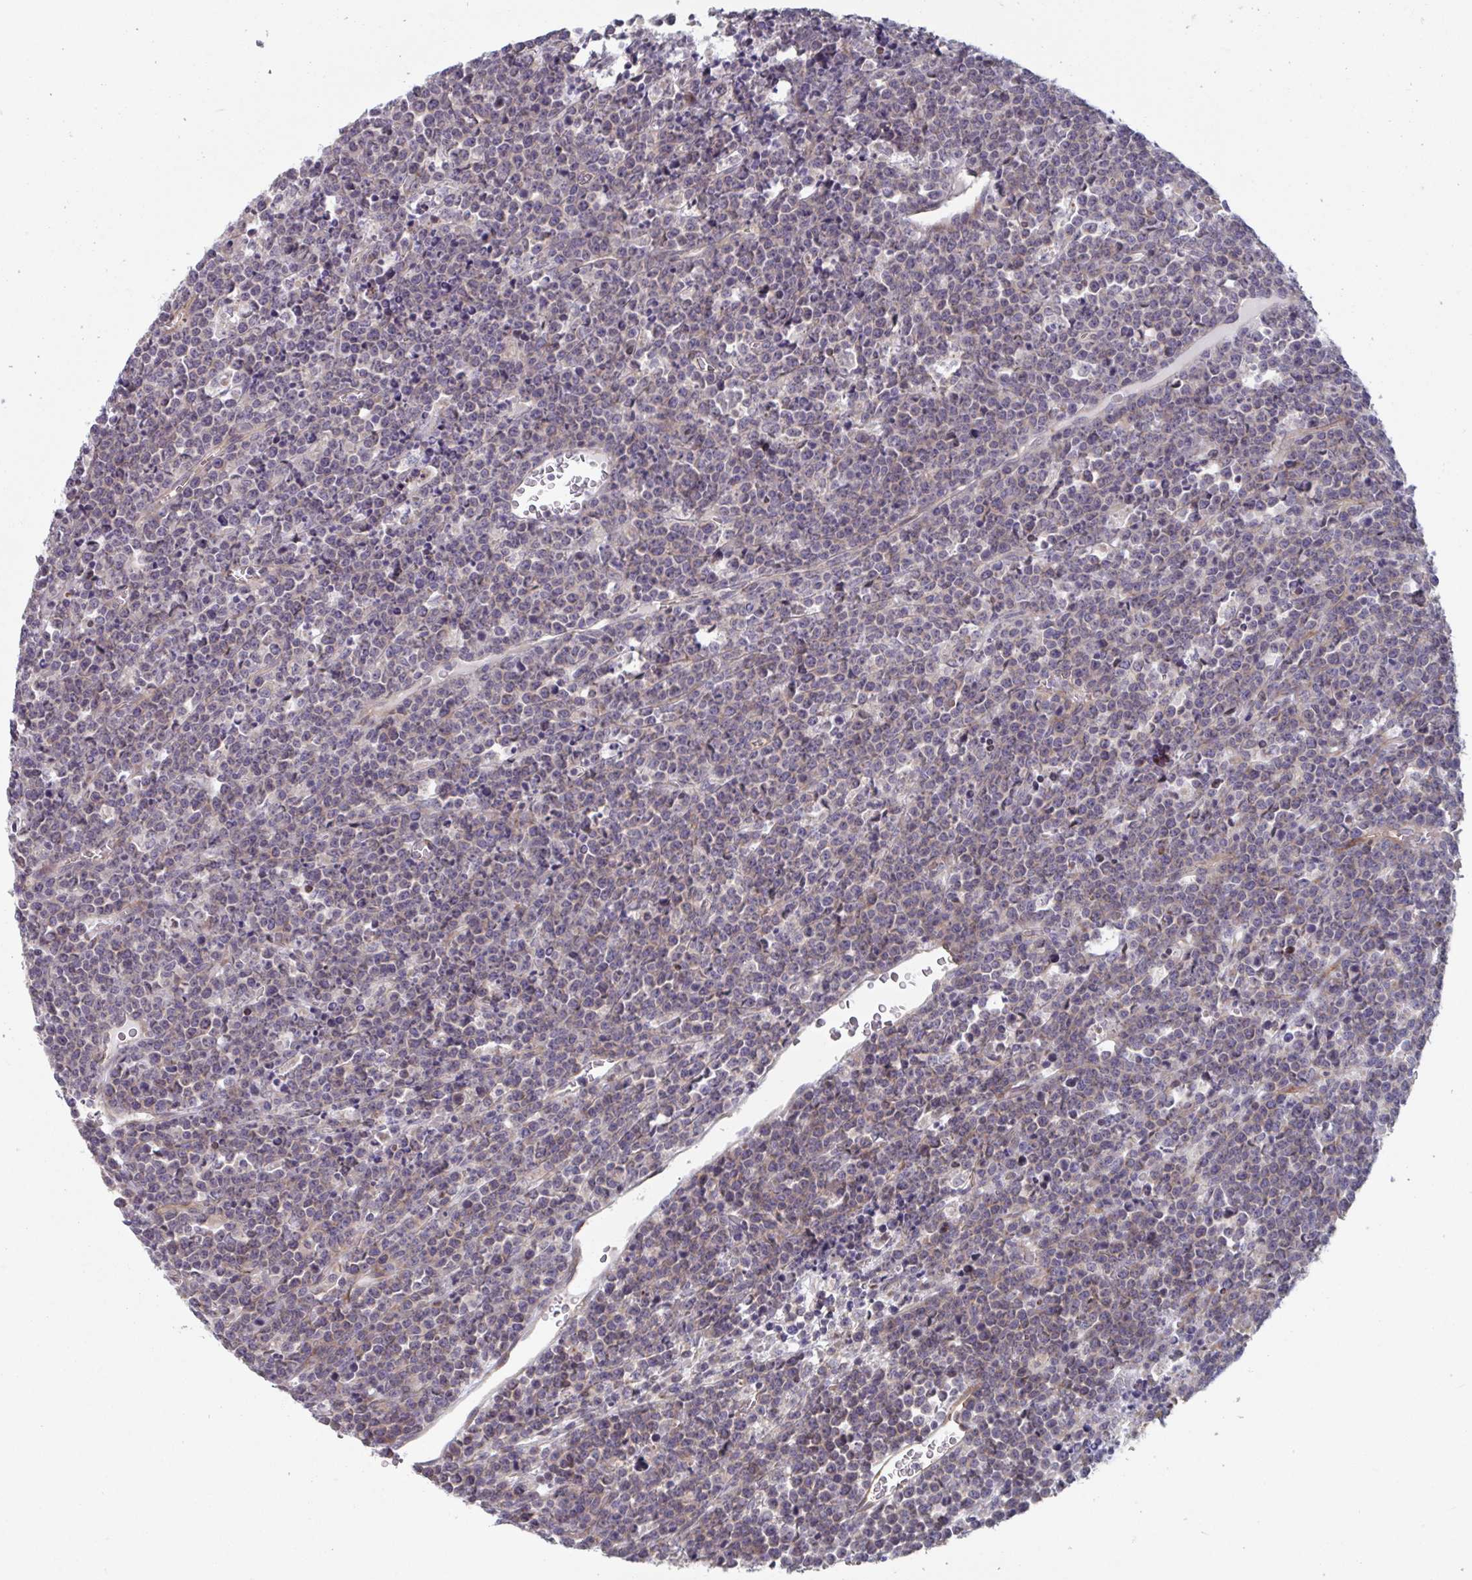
{"staining": {"intensity": "negative", "quantity": "none", "location": "none"}, "tissue": "lymphoma", "cell_type": "Tumor cells", "image_type": "cancer", "snomed": [{"axis": "morphology", "description": "Malignant lymphoma, non-Hodgkin's type, High grade"}, {"axis": "topography", "description": "Ovary"}], "caption": "Lymphoma stained for a protein using IHC reveals no expression tumor cells.", "gene": "TNFSF10", "patient": {"sex": "female", "age": 56}}